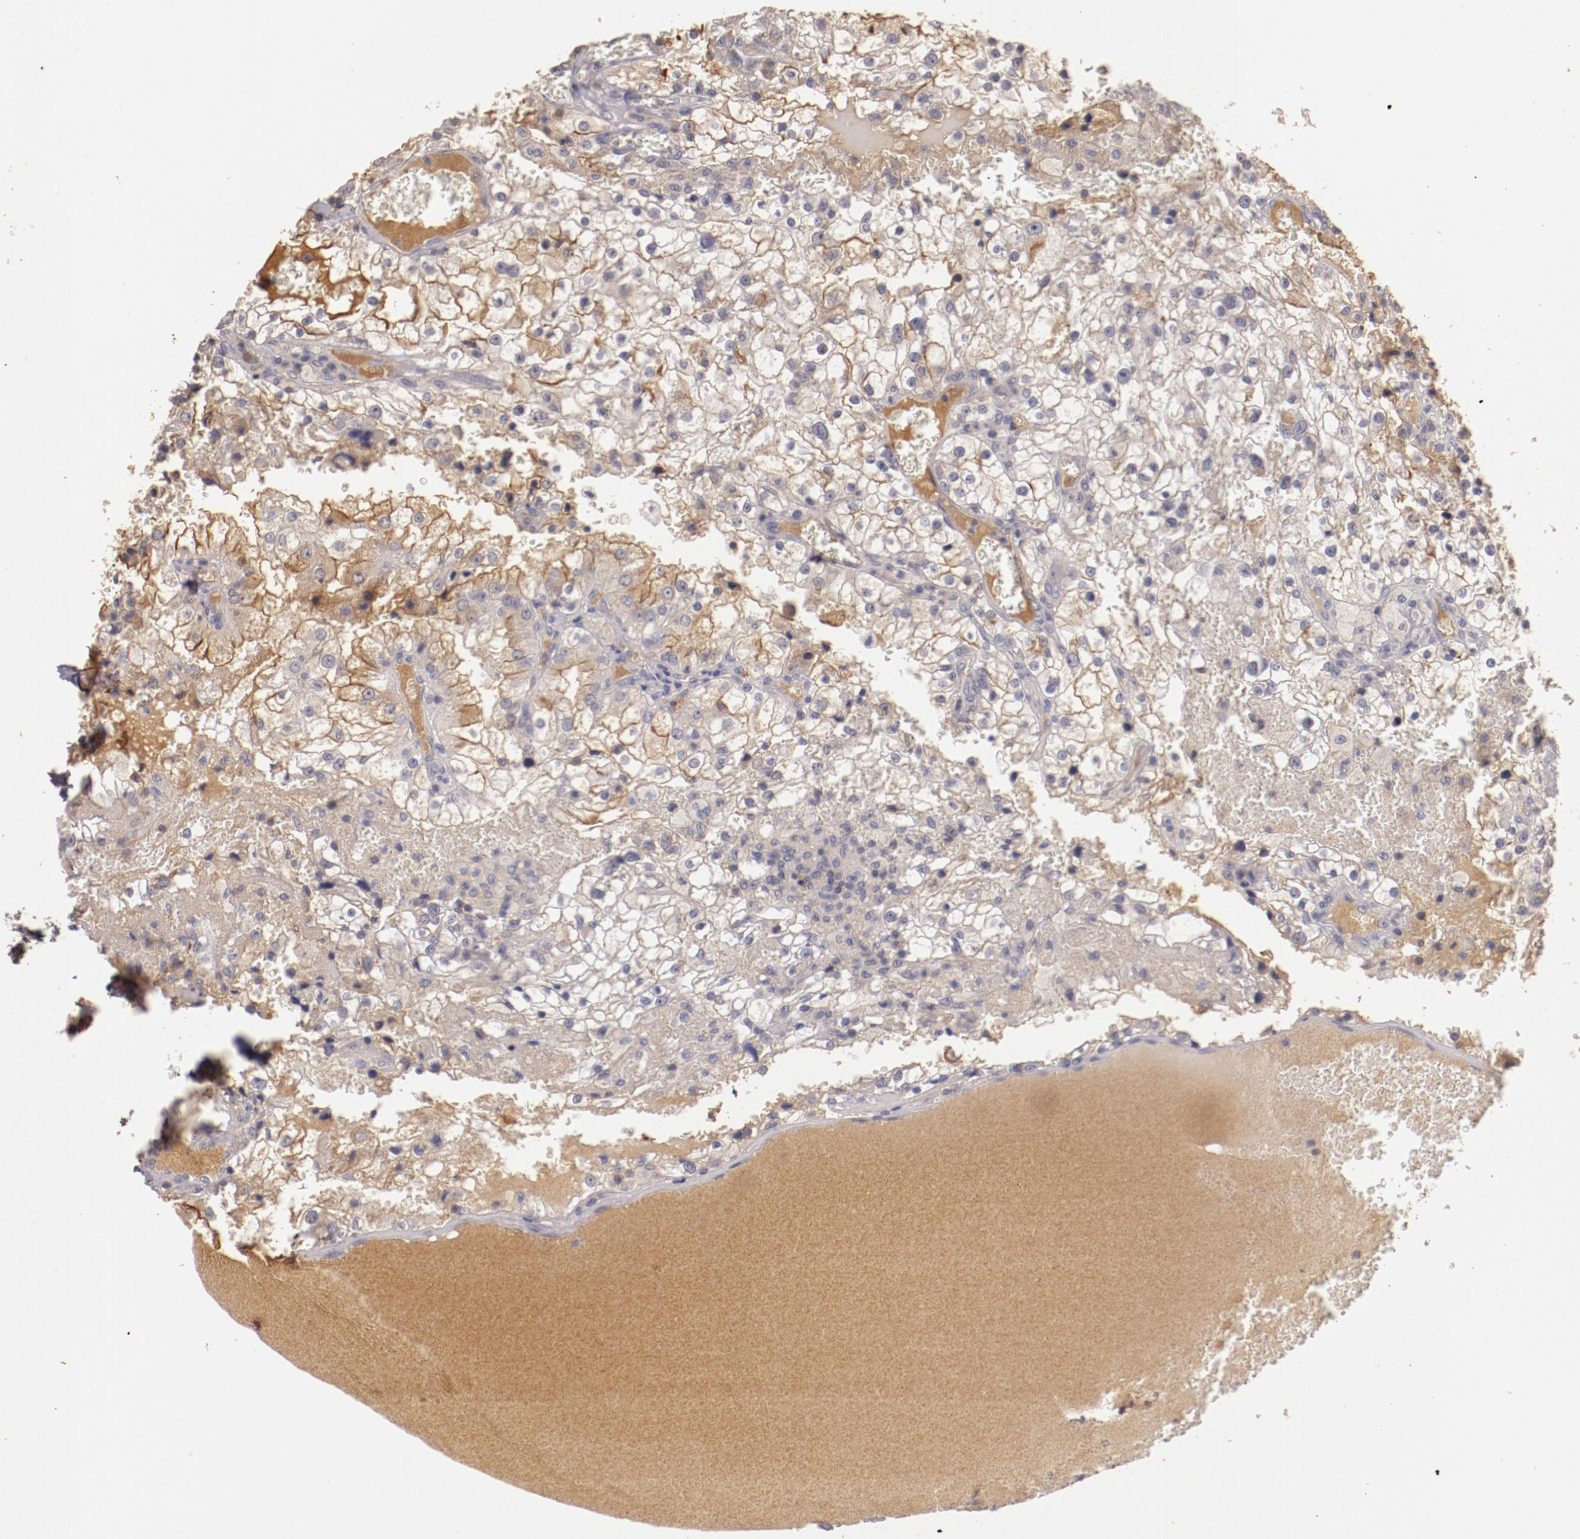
{"staining": {"intensity": "weak", "quantity": "25%-75%", "location": "cytoplasmic/membranous"}, "tissue": "renal cancer", "cell_type": "Tumor cells", "image_type": "cancer", "snomed": [{"axis": "morphology", "description": "Adenocarcinoma, NOS"}, {"axis": "topography", "description": "Kidney"}], "caption": "Adenocarcinoma (renal) stained for a protein (brown) shows weak cytoplasmic/membranous positive staining in about 25%-75% of tumor cells.", "gene": "MBL2", "patient": {"sex": "female", "age": 74}}